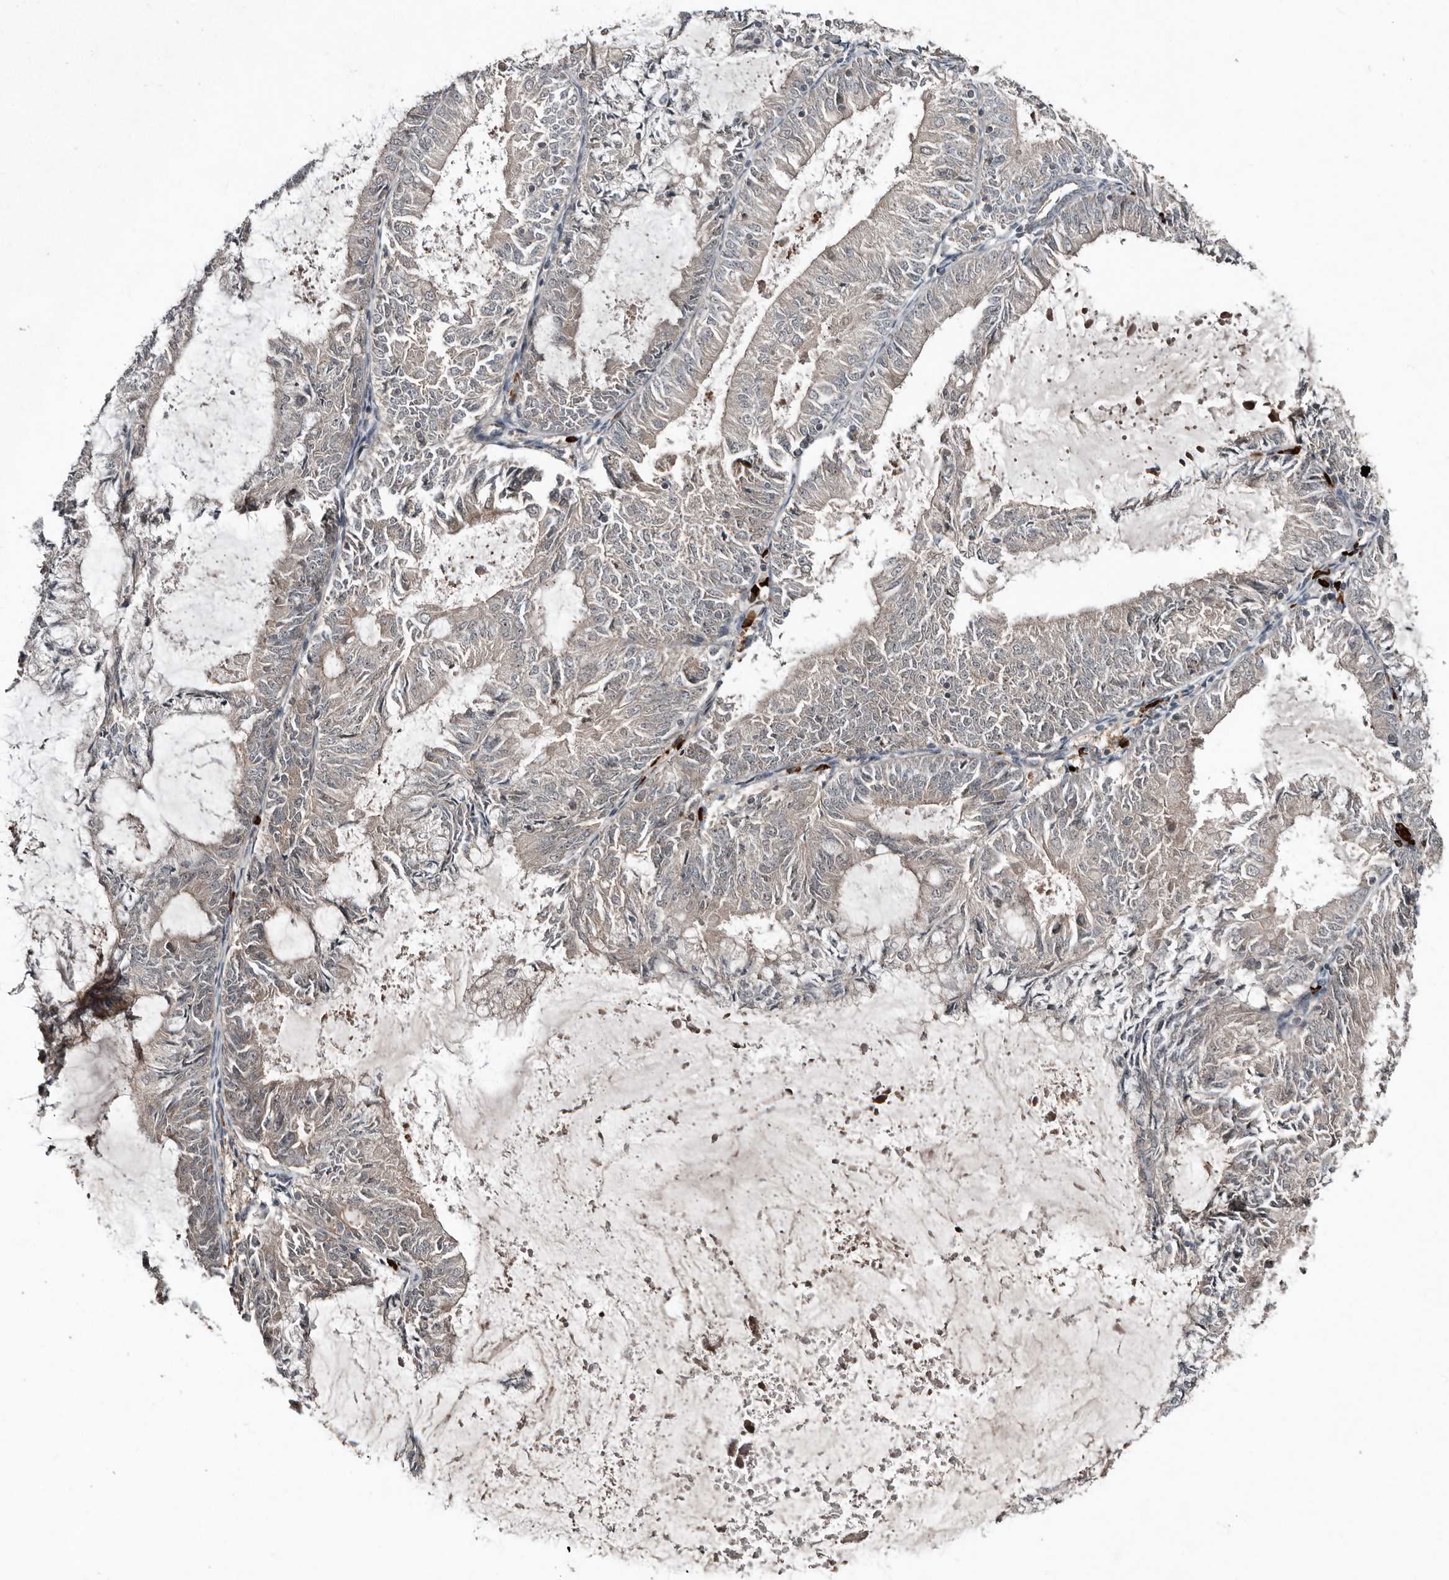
{"staining": {"intensity": "weak", "quantity": "25%-75%", "location": "cytoplasmic/membranous"}, "tissue": "endometrial cancer", "cell_type": "Tumor cells", "image_type": "cancer", "snomed": [{"axis": "morphology", "description": "Adenocarcinoma, NOS"}, {"axis": "topography", "description": "Endometrium"}], "caption": "Immunohistochemical staining of human endometrial adenocarcinoma shows weak cytoplasmic/membranous protein expression in approximately 25%-75% of tumor cells.", "gene": "TEAD3", "patient": {"sex": "female", "age": 57}}